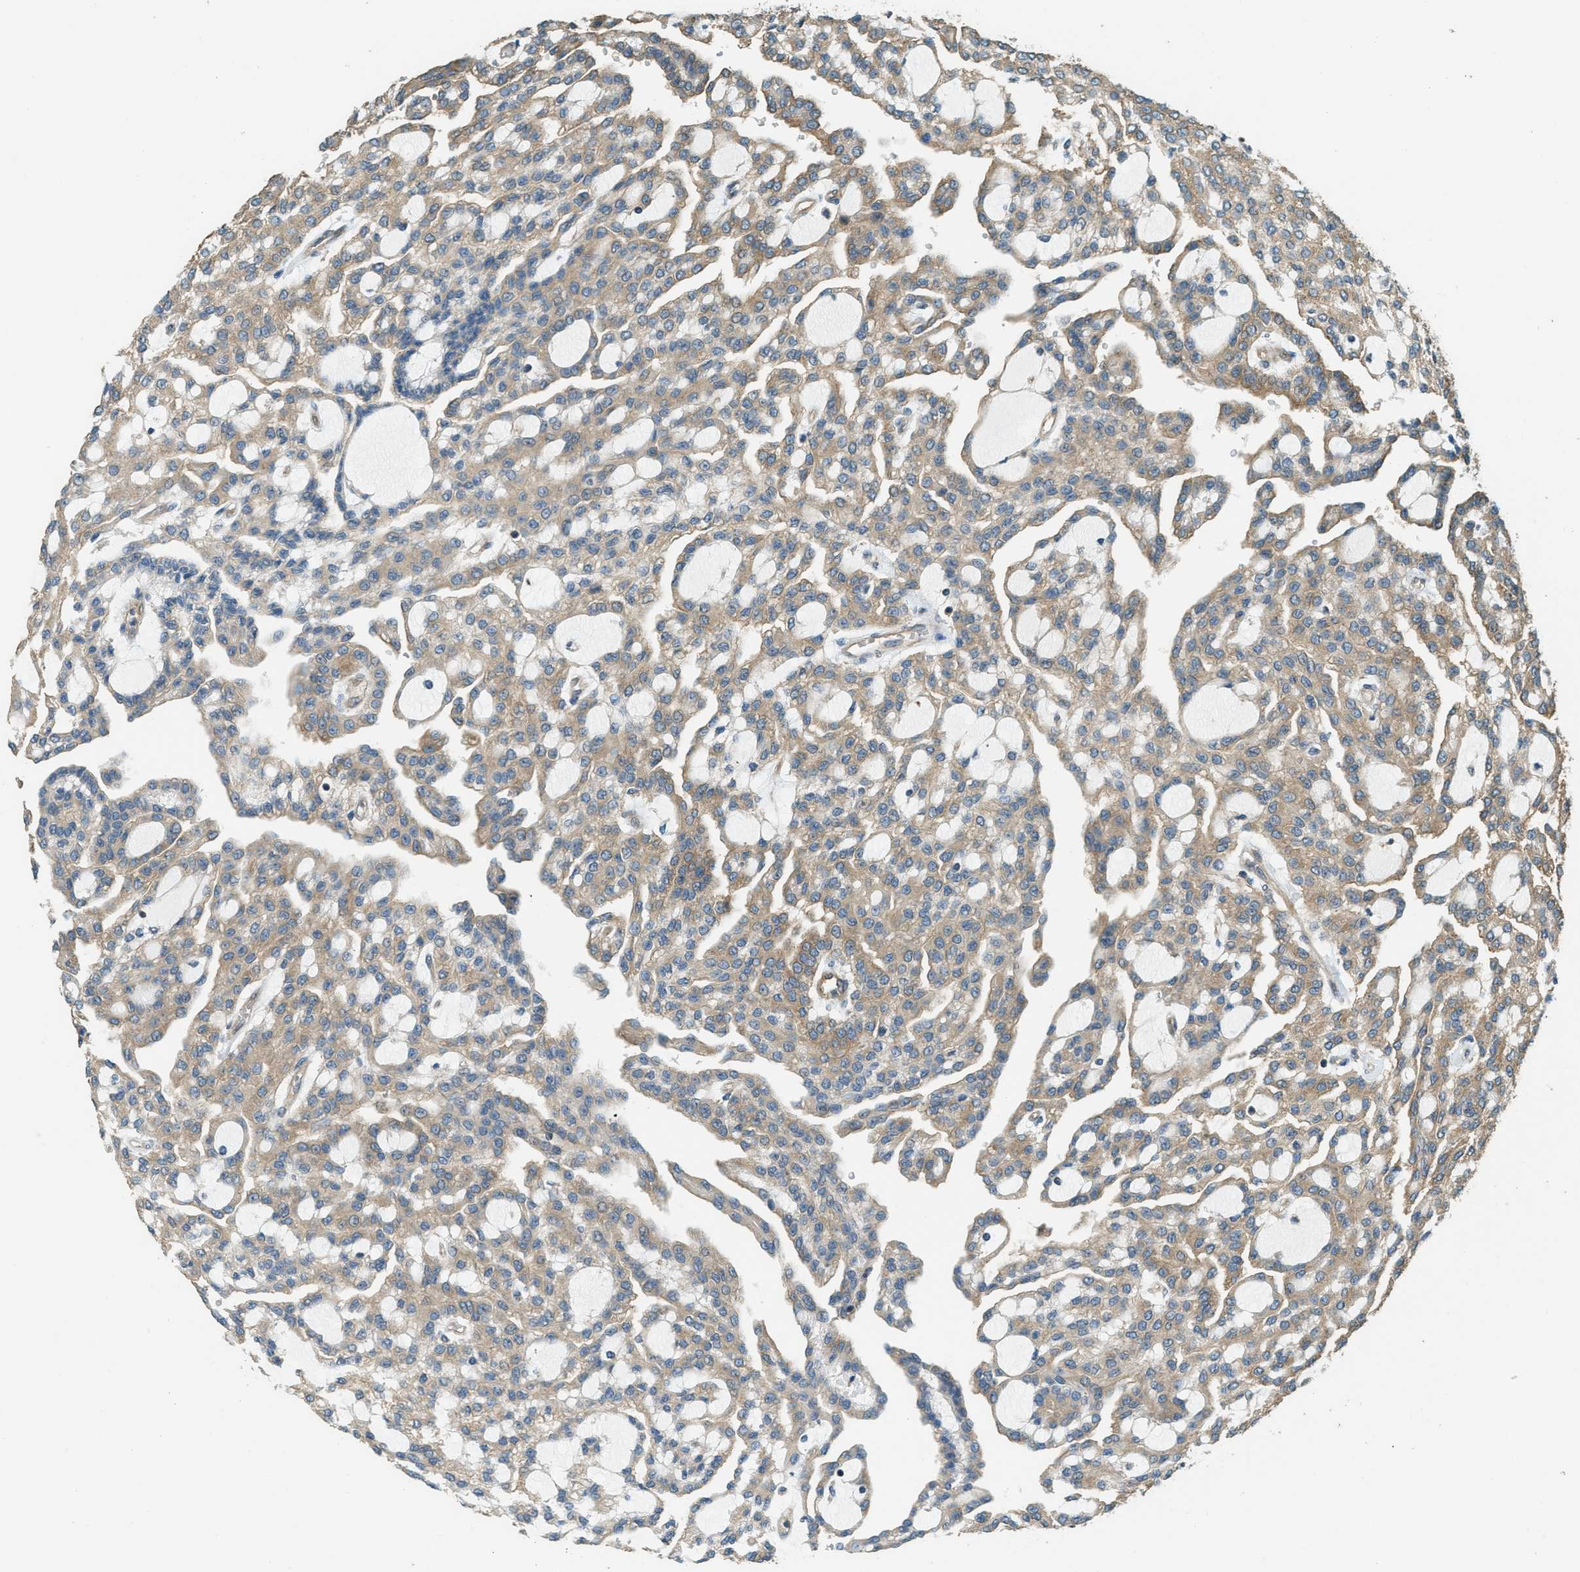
{"staining": {"intensity": "weak", "quantity": ">75%", "location": "cytoplasmic/membranous"}, "tissue": "renal cancer", "cell_type": "Tumor cells", "image_type": "cancer", "snomed": [{"axis": "morphology", "description": "Adenocarcinoma, NOS"}, {"axis": "topography", "description": "Kidney"}], "caption": "An IHC image of tumor tissue is shown. Protein staining in brown highlights weak cytoplasmic/membranous positivity in renal cancer (adenocarcinoma) within tumor cells. (IHC, brightfield microscopy, high magnification).", "gene": "MARS1", "patient": {"sex": "male", "age": 63}}